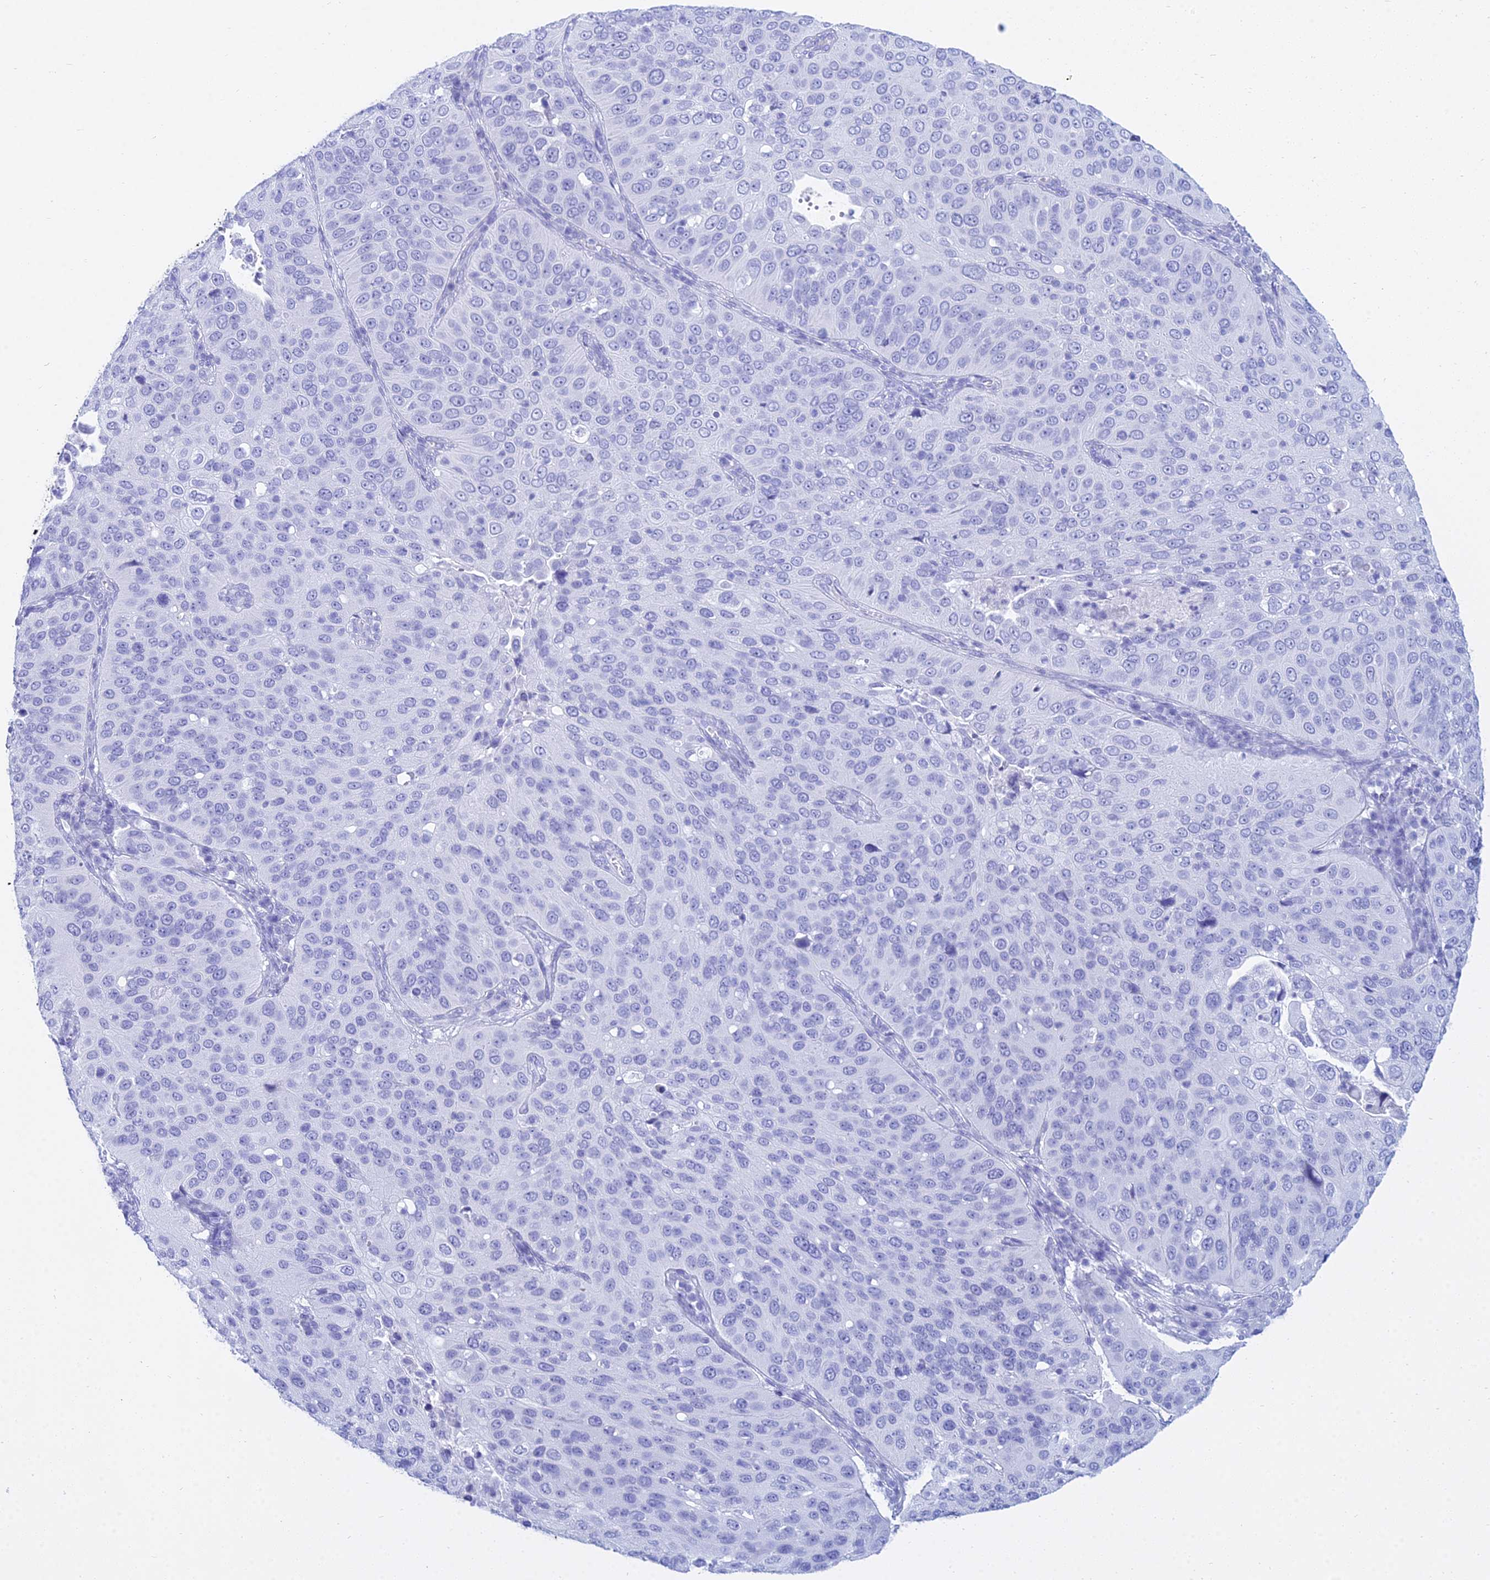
{"staining": {"intensity": "negative", "quantity": "none", "location": "none"}, "tissue": "cervical cancer", "cell_type": "Tumor cells", "image_type": "cancer", "snomed": [{"axis": "morphology", "description": "Squamous cell carcinoma, NOS"}, {"axis": "topography", "description": "Cervix"}], "caption": "Immunohistochemistry of squamous cell carcinoma (cervical) shows no staining in tumor cells.", "gene": "PATE4", "patient": {"sex": "female", "age": 36}}